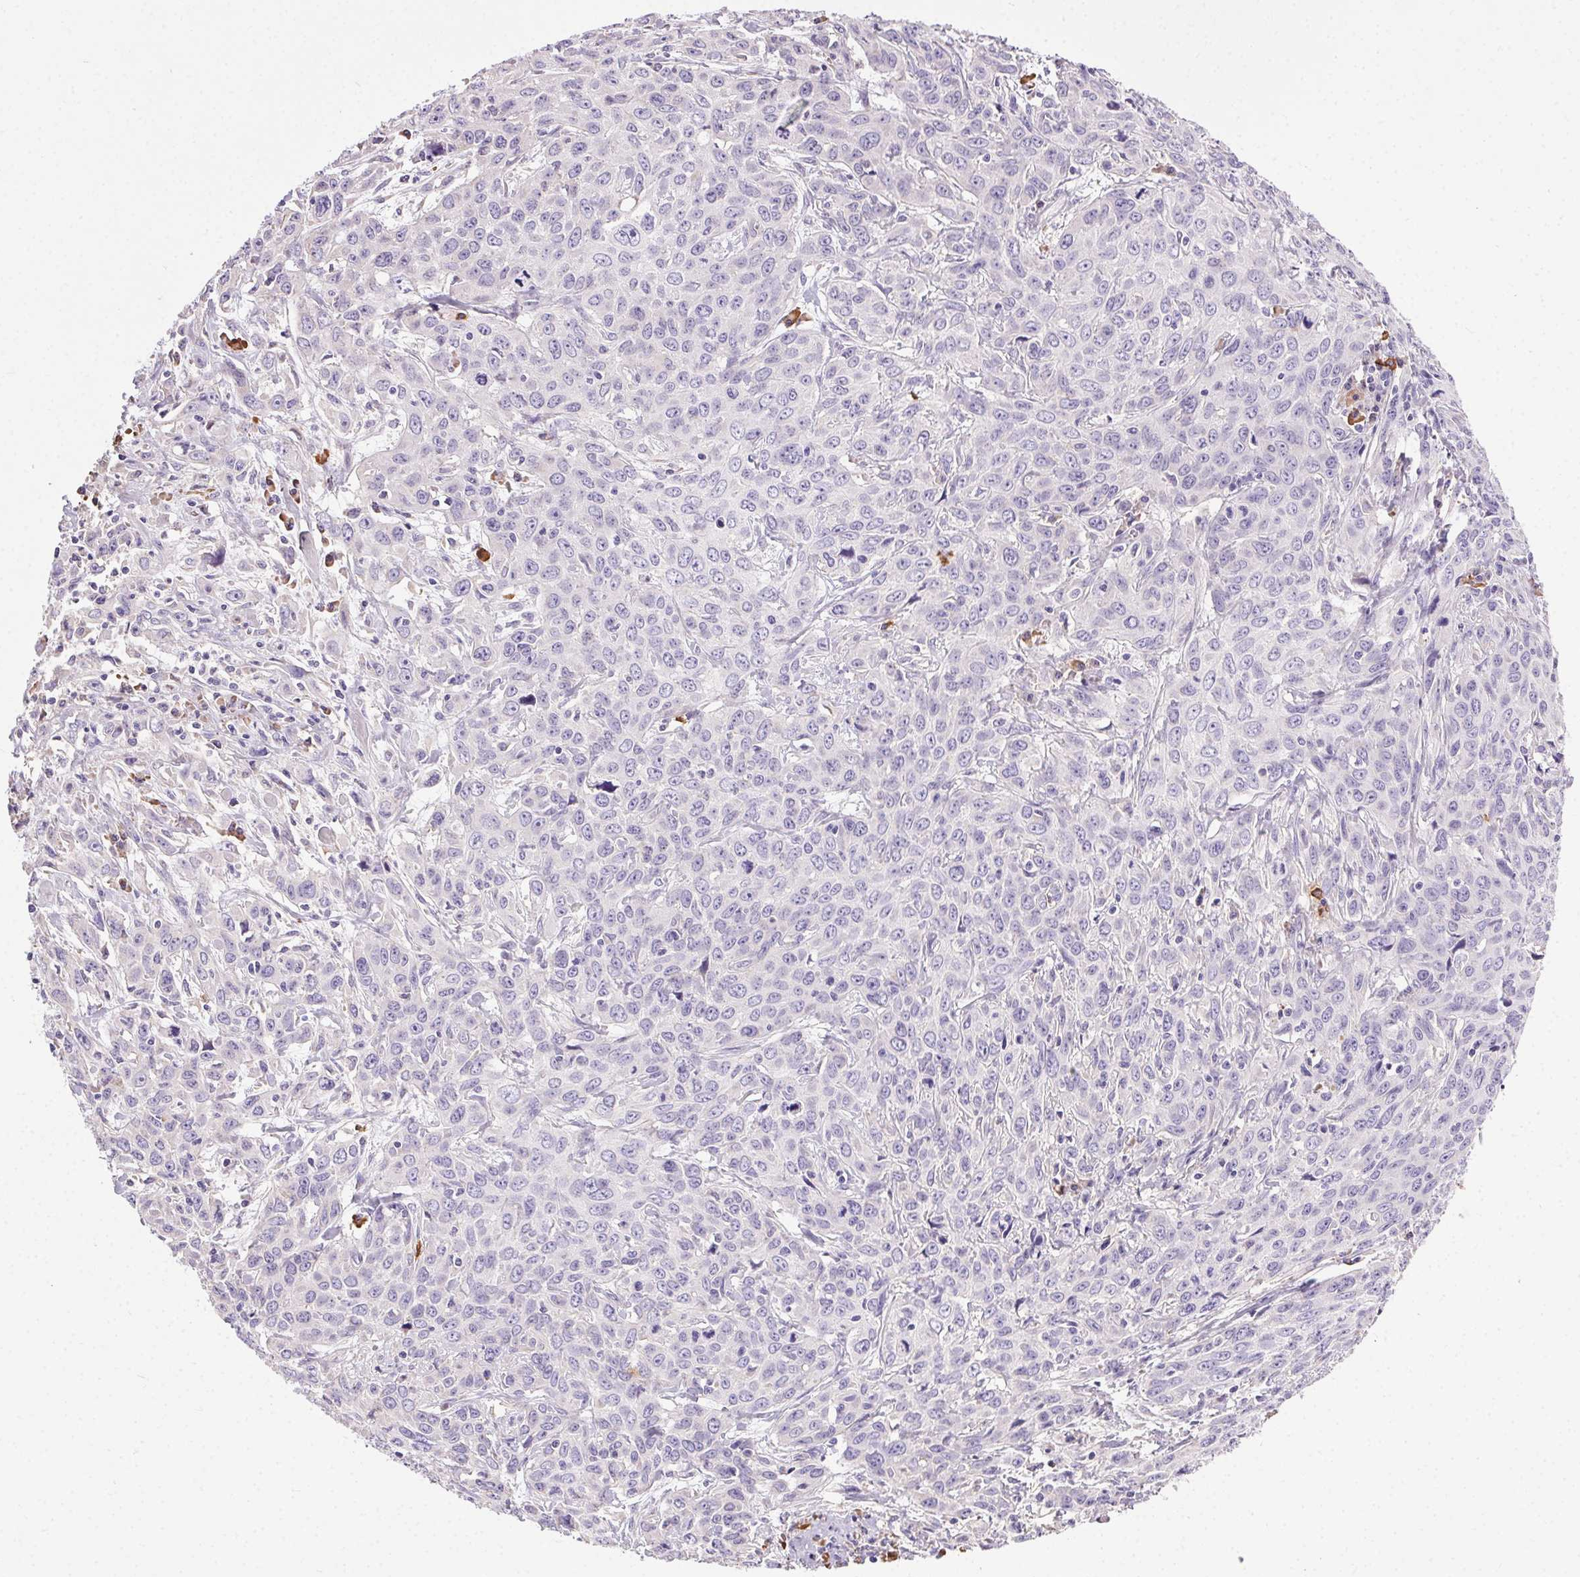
{"staining": {"intensity": "negative", "quantity": "none", "location": "none"}, "tissue": "cervical cancer", "cell_type": "Tumor cells", "image_type": "cancer", "snomed": [{"axis": "morphology", "description": "Squamous cell carcinoma, NOS"}, {"axis": "topography", "description": "Cervix"}], "caption": "Immunohistochemistry of cervical cancer (squamous cell carcinoma) demonstrates no staining in tumor cells. The staining was performed using DAB (3,3'-diaminobenzidine) to visualize the protein expression in brown, while the nuclei were stained in blue with hematoxylin (Magnification: 20x).", "gene": "SNX31", "patient": {"sex": "female", "age": 38}}